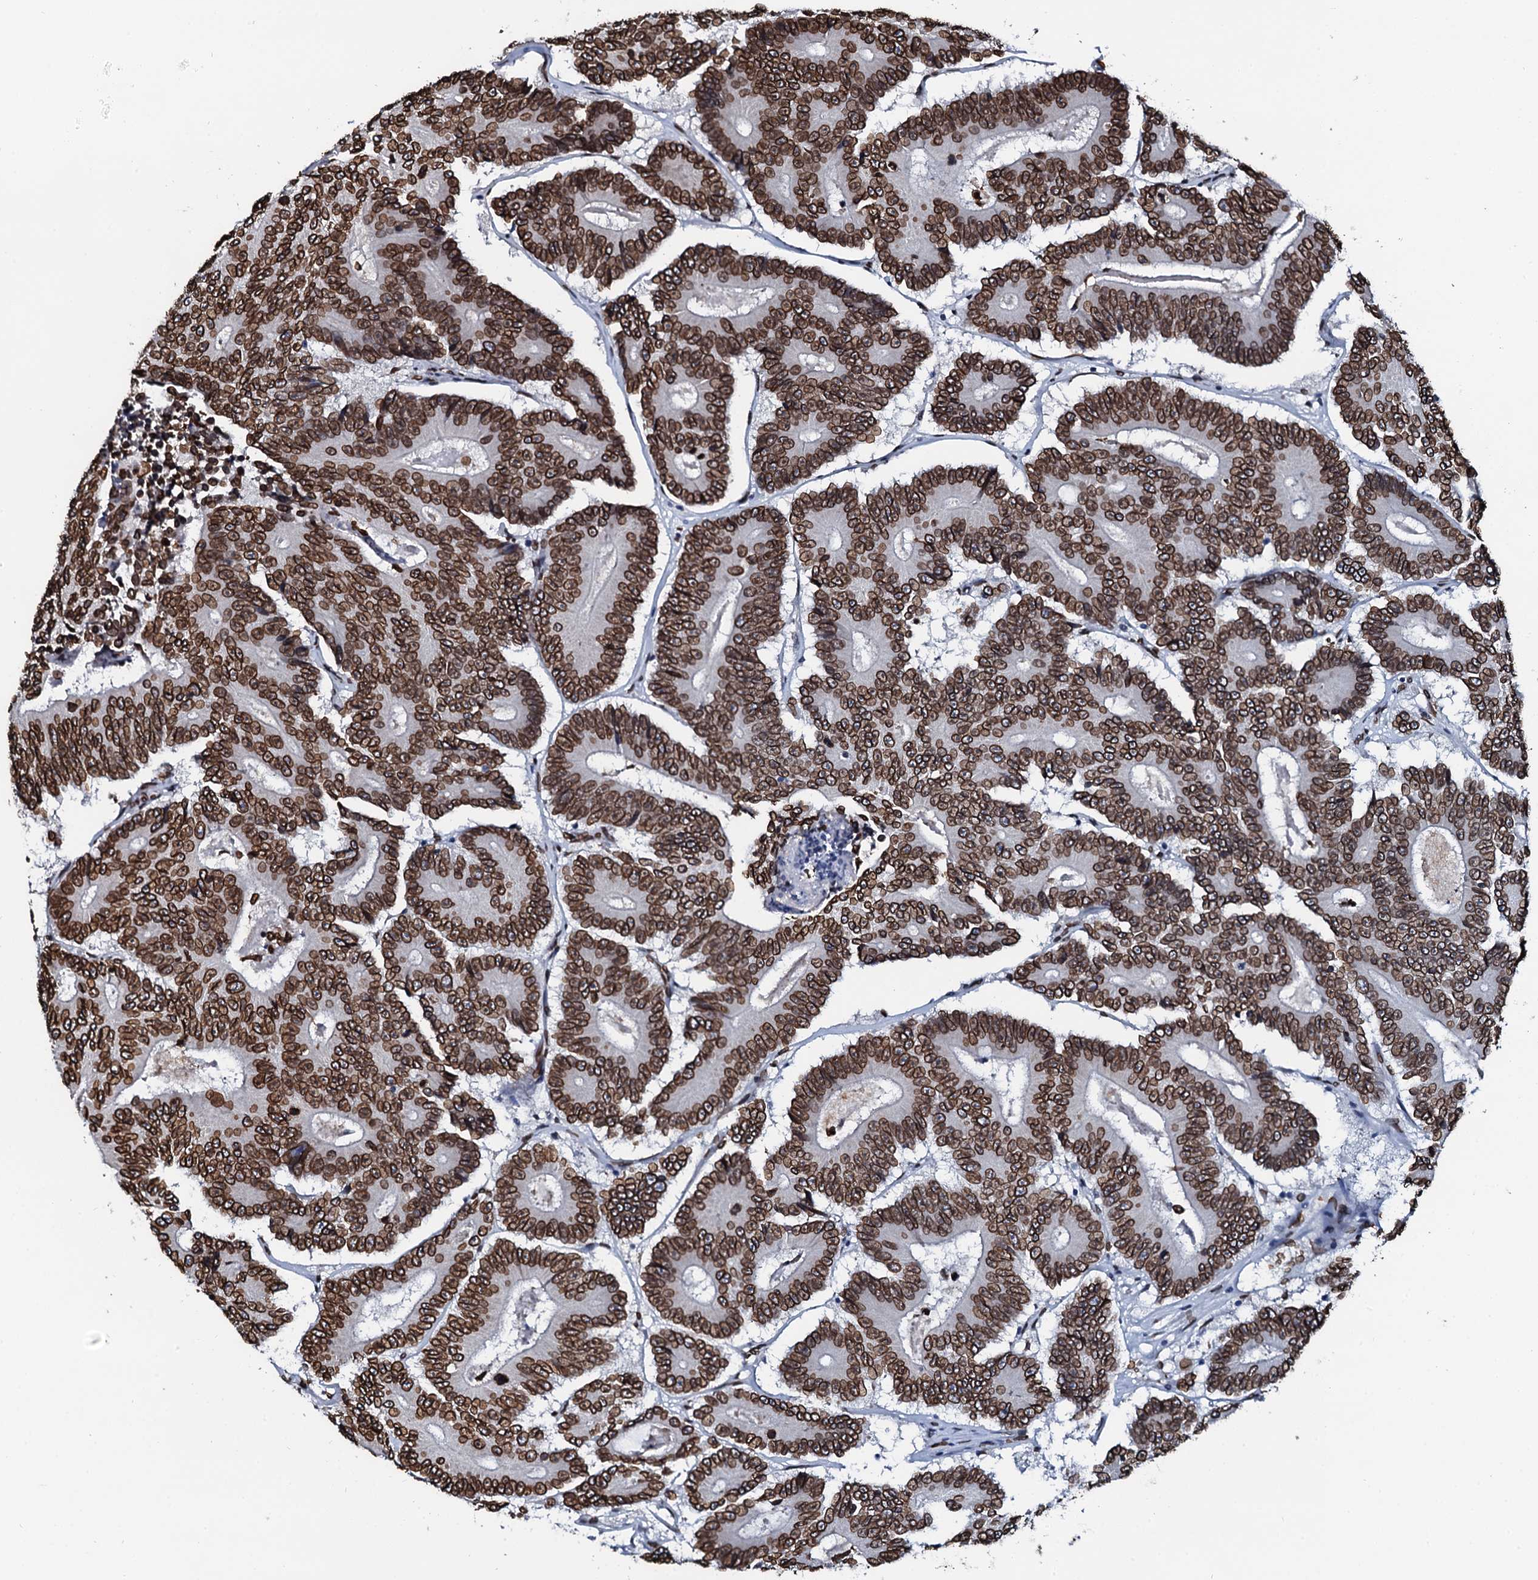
{"staining": {"intensity": "strong", "quantity": ">75%", "location": "cytoplasmic/membranous,nuclear"}, "tissue": "colorectal cancer", "cell_type": "Tumor cells", "image_type": "cancer", "snomed": [{"axis": "morphology", "description": "Adenocarcinoma, NOS"}, {"axis": "topography", "description": "Colon"}], "caption": "Tumor cells reveal high levels of strong cytoplasmic/membranous and nuclear staining in approximately >75% of cells in colorectal cancer. Using DAB (brown) and hematoxylin (blue) stains, captured at high magnification using brightfield microscopy.", "gene": "KATNAL2", "patient": {"sex": "male", "age": 83}}